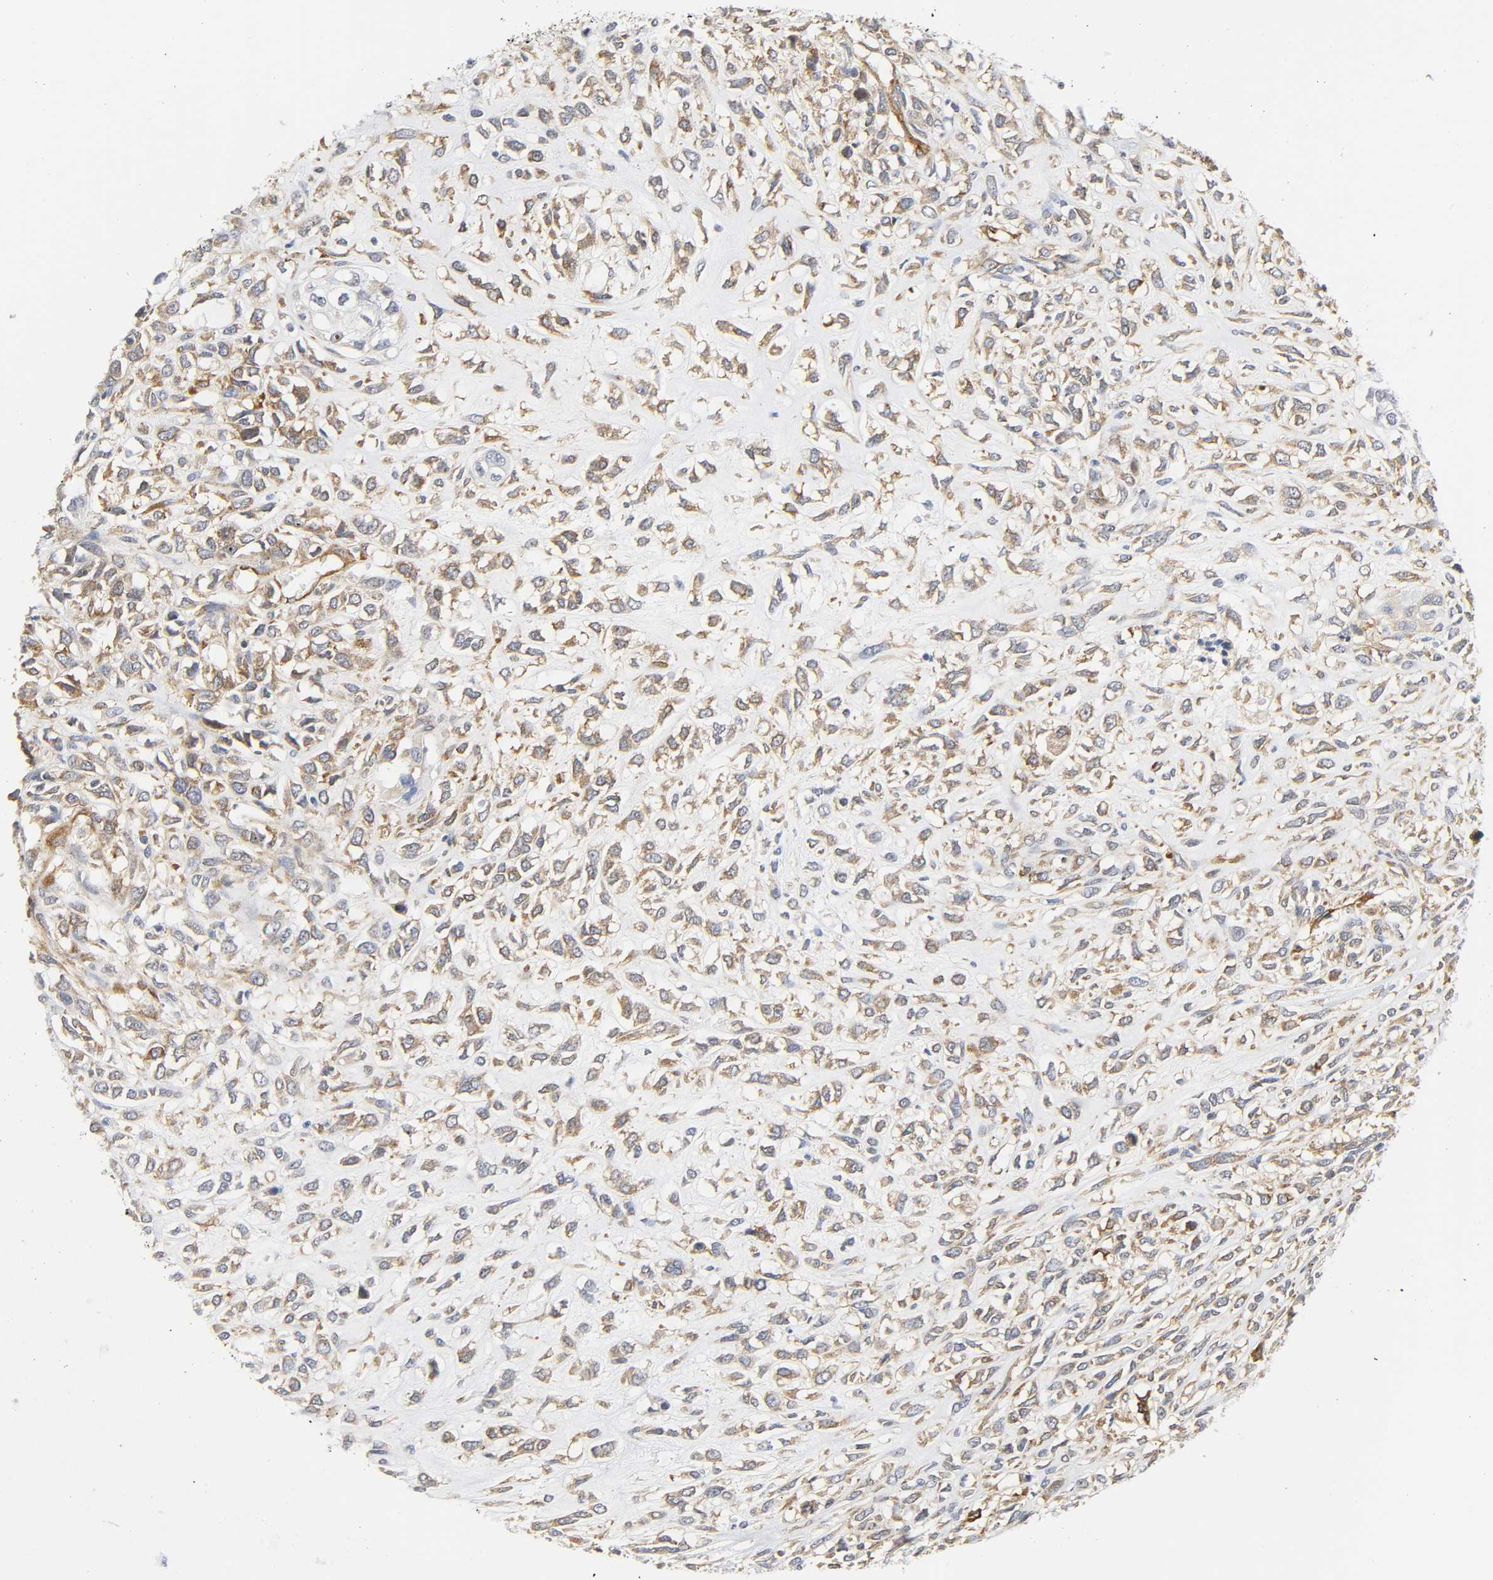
{"staining": {"intensity": "moderate", "quantity": ">75%", "location": "cytoplasmic/membranous"}, "tissue": "head and neck cancer", "cell_type": "Tumor cells", "image_type": "cancer", "snomed": [{"axis": "morphology", "description": "Necrosis, NOS"}, {"axis": "morphology", "description": "Neoplasm, malignant, NOS"}, {"axis": "topography", "description": "Salivary gland"}, {"axis": "topography", "description": "Head-Neck"}], "caption": "Tumor cells reveal moderate cytoplasmic/membranous expression in about >75% of cells in head and neck cancer (neoplasm (malignant)). The protein of interest is stained brown, and the nuclei are stained in blue (DAB (3,3'-diaminobenzidine) IHC with brightfield microscopy, high magnification).", "gene": "DOCK1", "patient": {"sex": "male", "age": 43}}